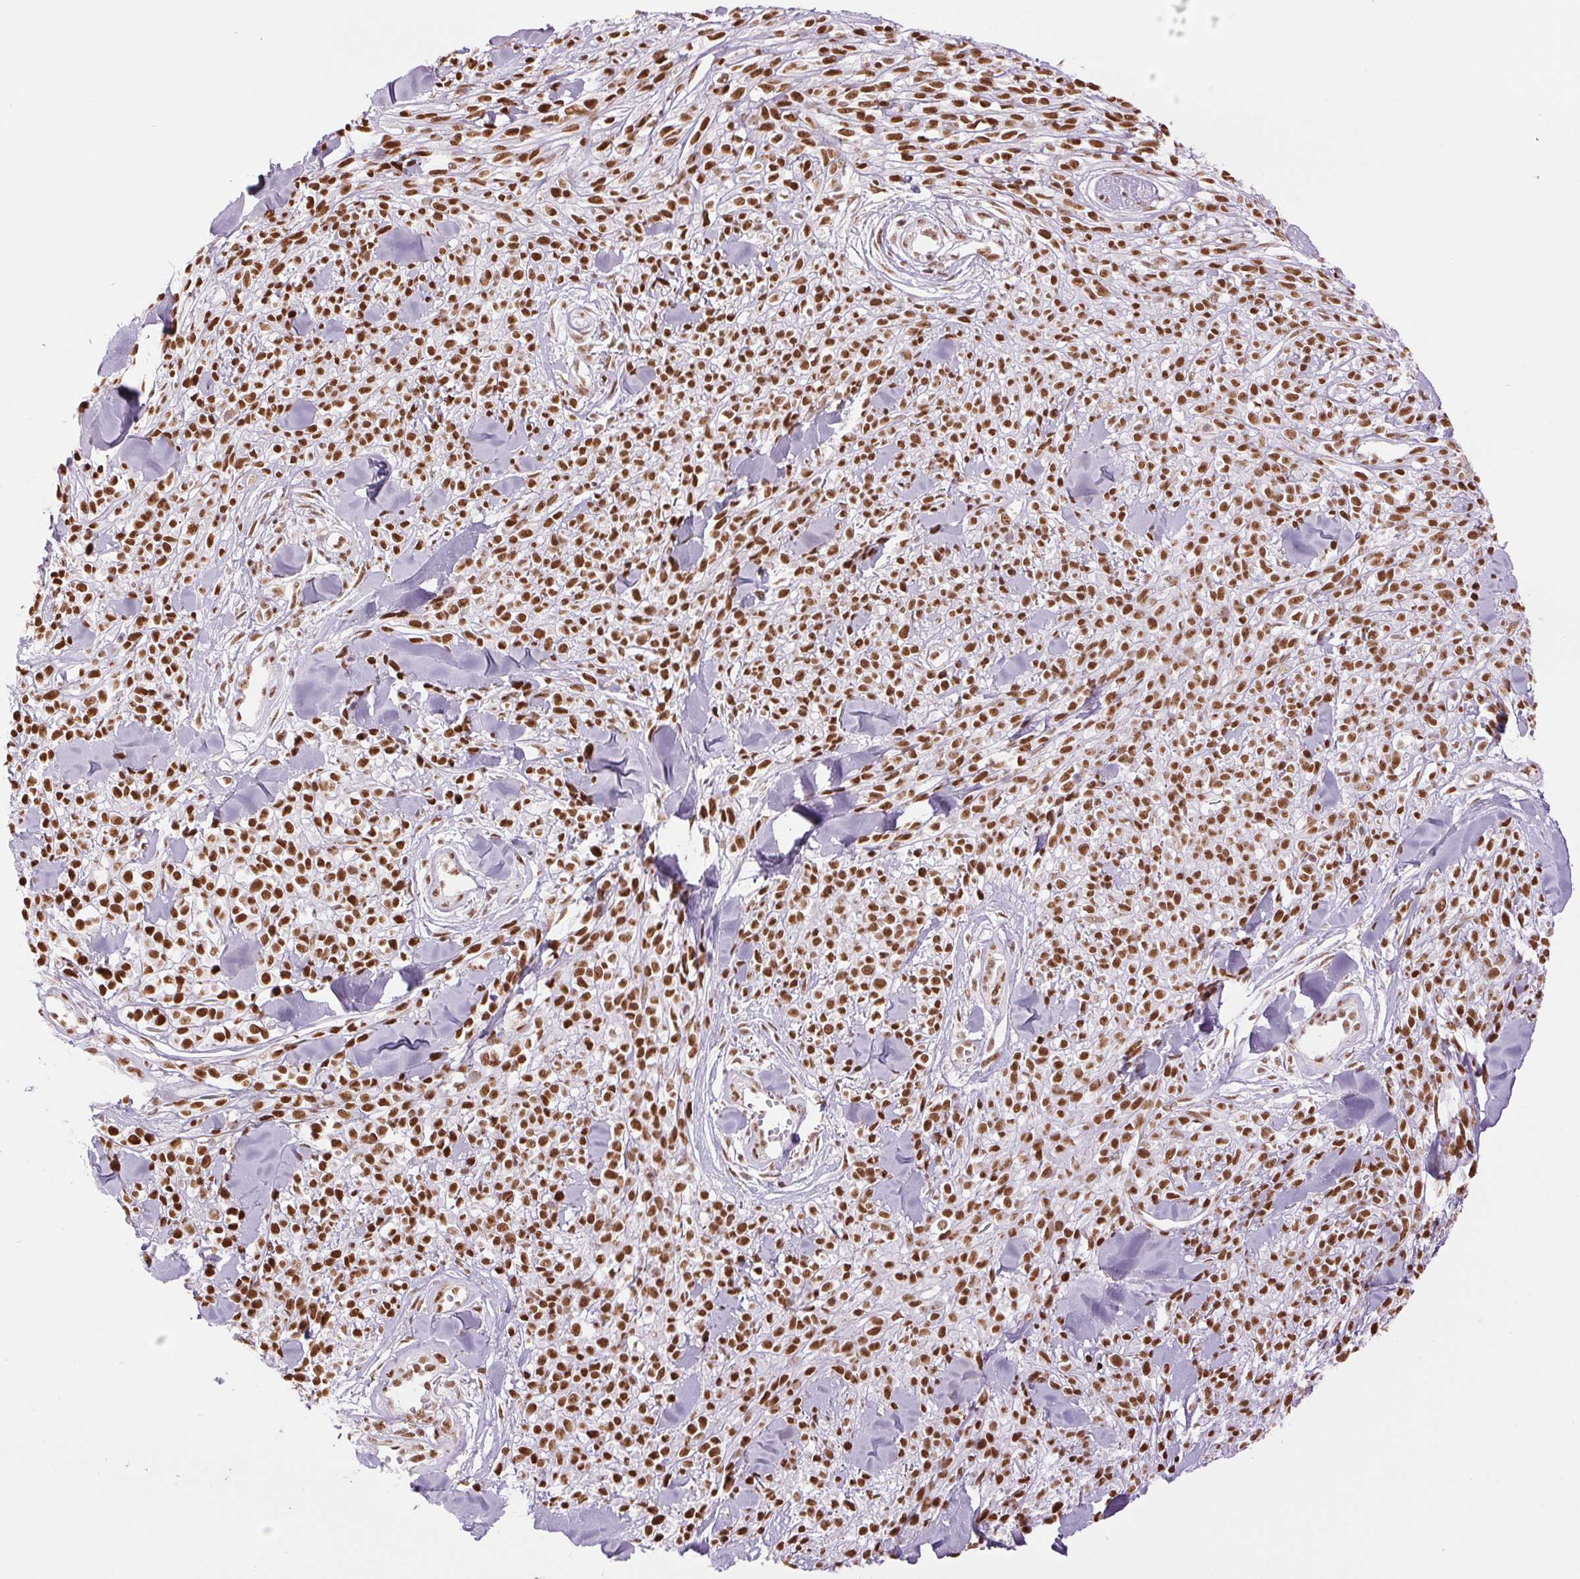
{"staining": {"intensity": "strong", "quantity": ">75%", "location": "nuclear"}, "tissue": "melanoma", "cell_type": "Tumor cells", "image_type": "cancer", "snomed": [{"axis": "morphology", "description": "Malignant melanoma, NOS"}, {"axis": "topography", "description": "Skin"}, {"axis": "topography", "description": "Skin of trunk"}], "caption": "Protein staining of melanoma tissue demonstrates strong nuclear expression in about >75% of tumor cells. (IHC, brightfield microscopy, high magnification).", "gene": "ZFR2", "patient": {"sex": "male", "age": 74}}